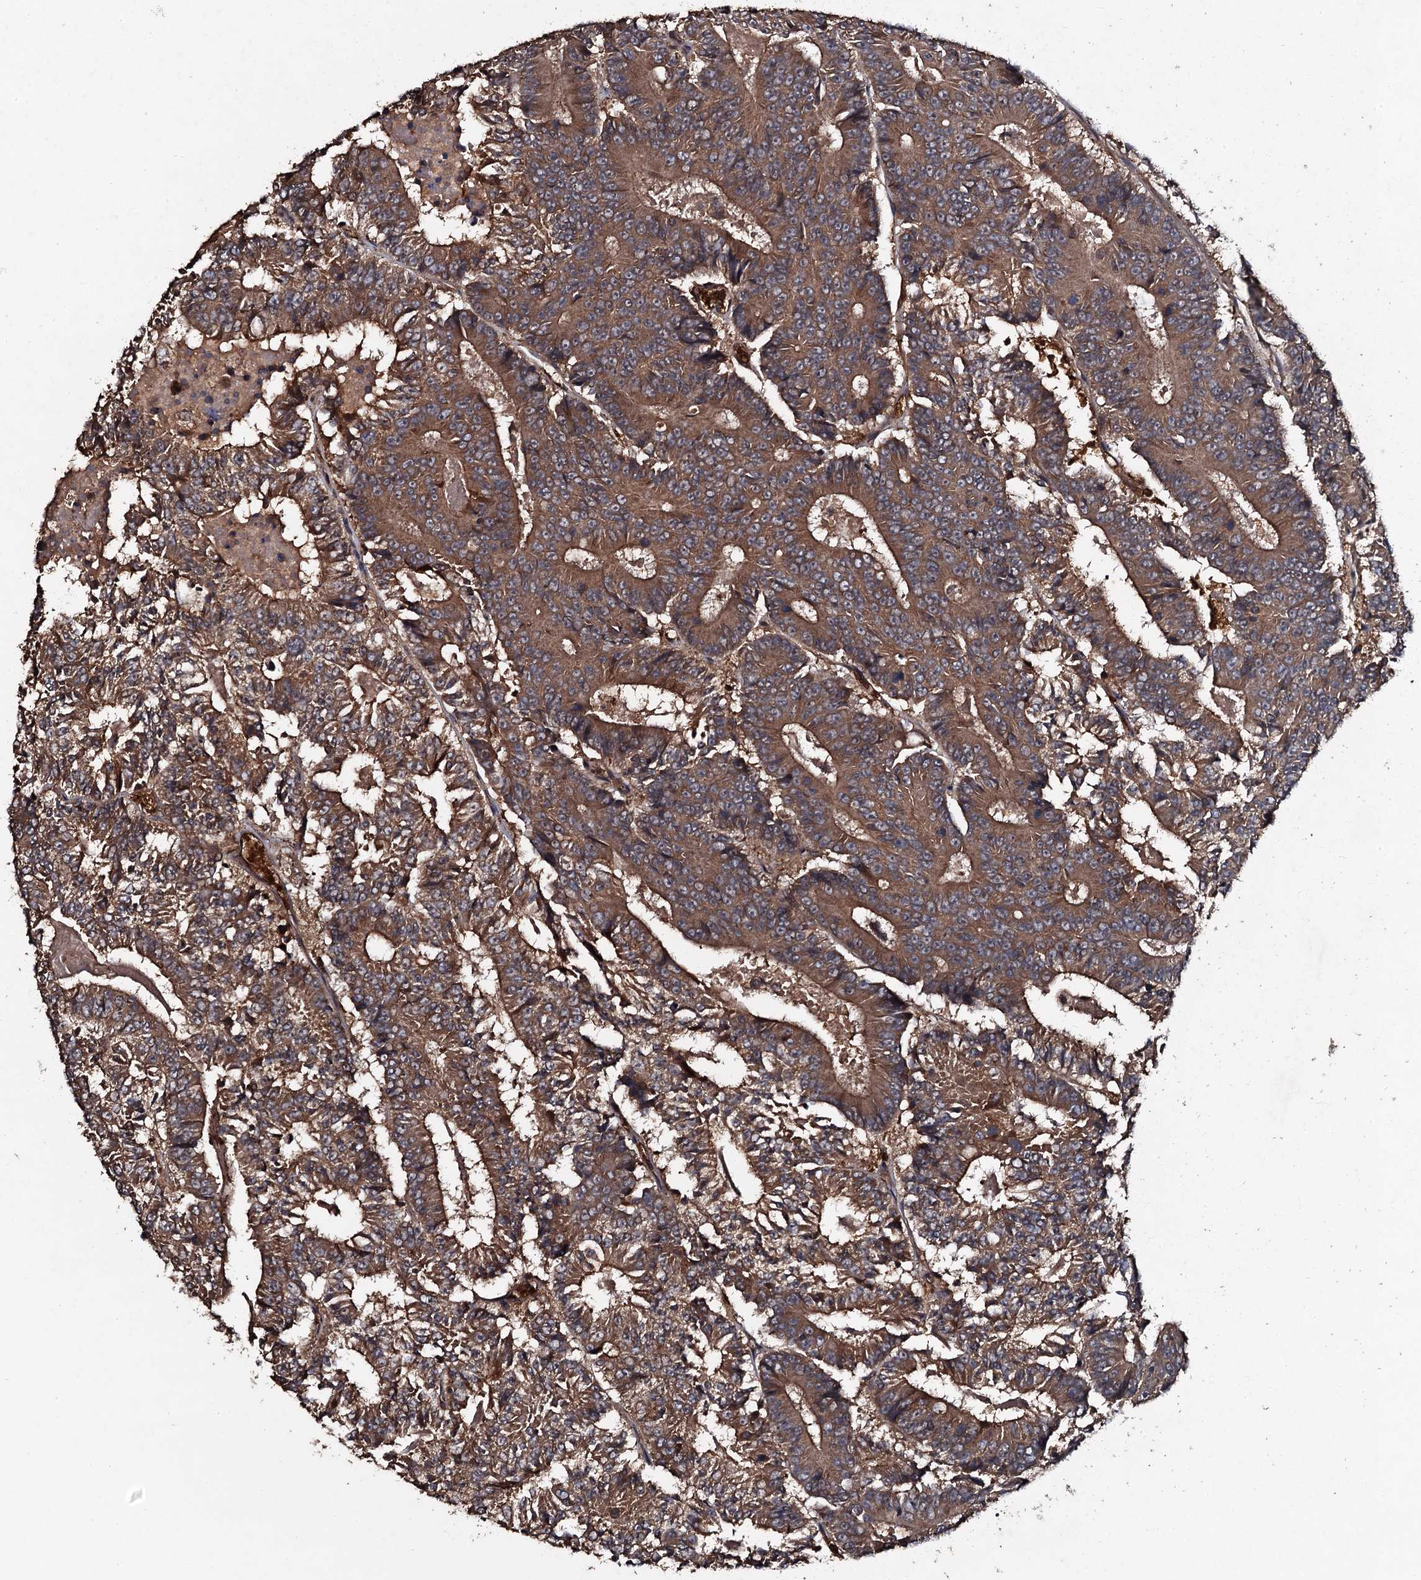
{"staining": {"intensity": "moderate", "quantity": ">75%", "location": "cytoplasmic/membranous"}, "tissue": "colorectal cancer", "cell_type": "Tumor cells", "image_type": "cancer", "snomed": [{"axis": "morphology", "description": "Adenocarcinoma, NOS"}, {"axis": "topography", "description": "Colon"}], "caption": "Colorectal adenocarcinoma stained with a brown dye exhibits moderate cytoplasmic/membranous positive positivity in about >75% of tumor cells.", "gene": "ADGRG3", "patient": {"sex": "male", "age": 83}}